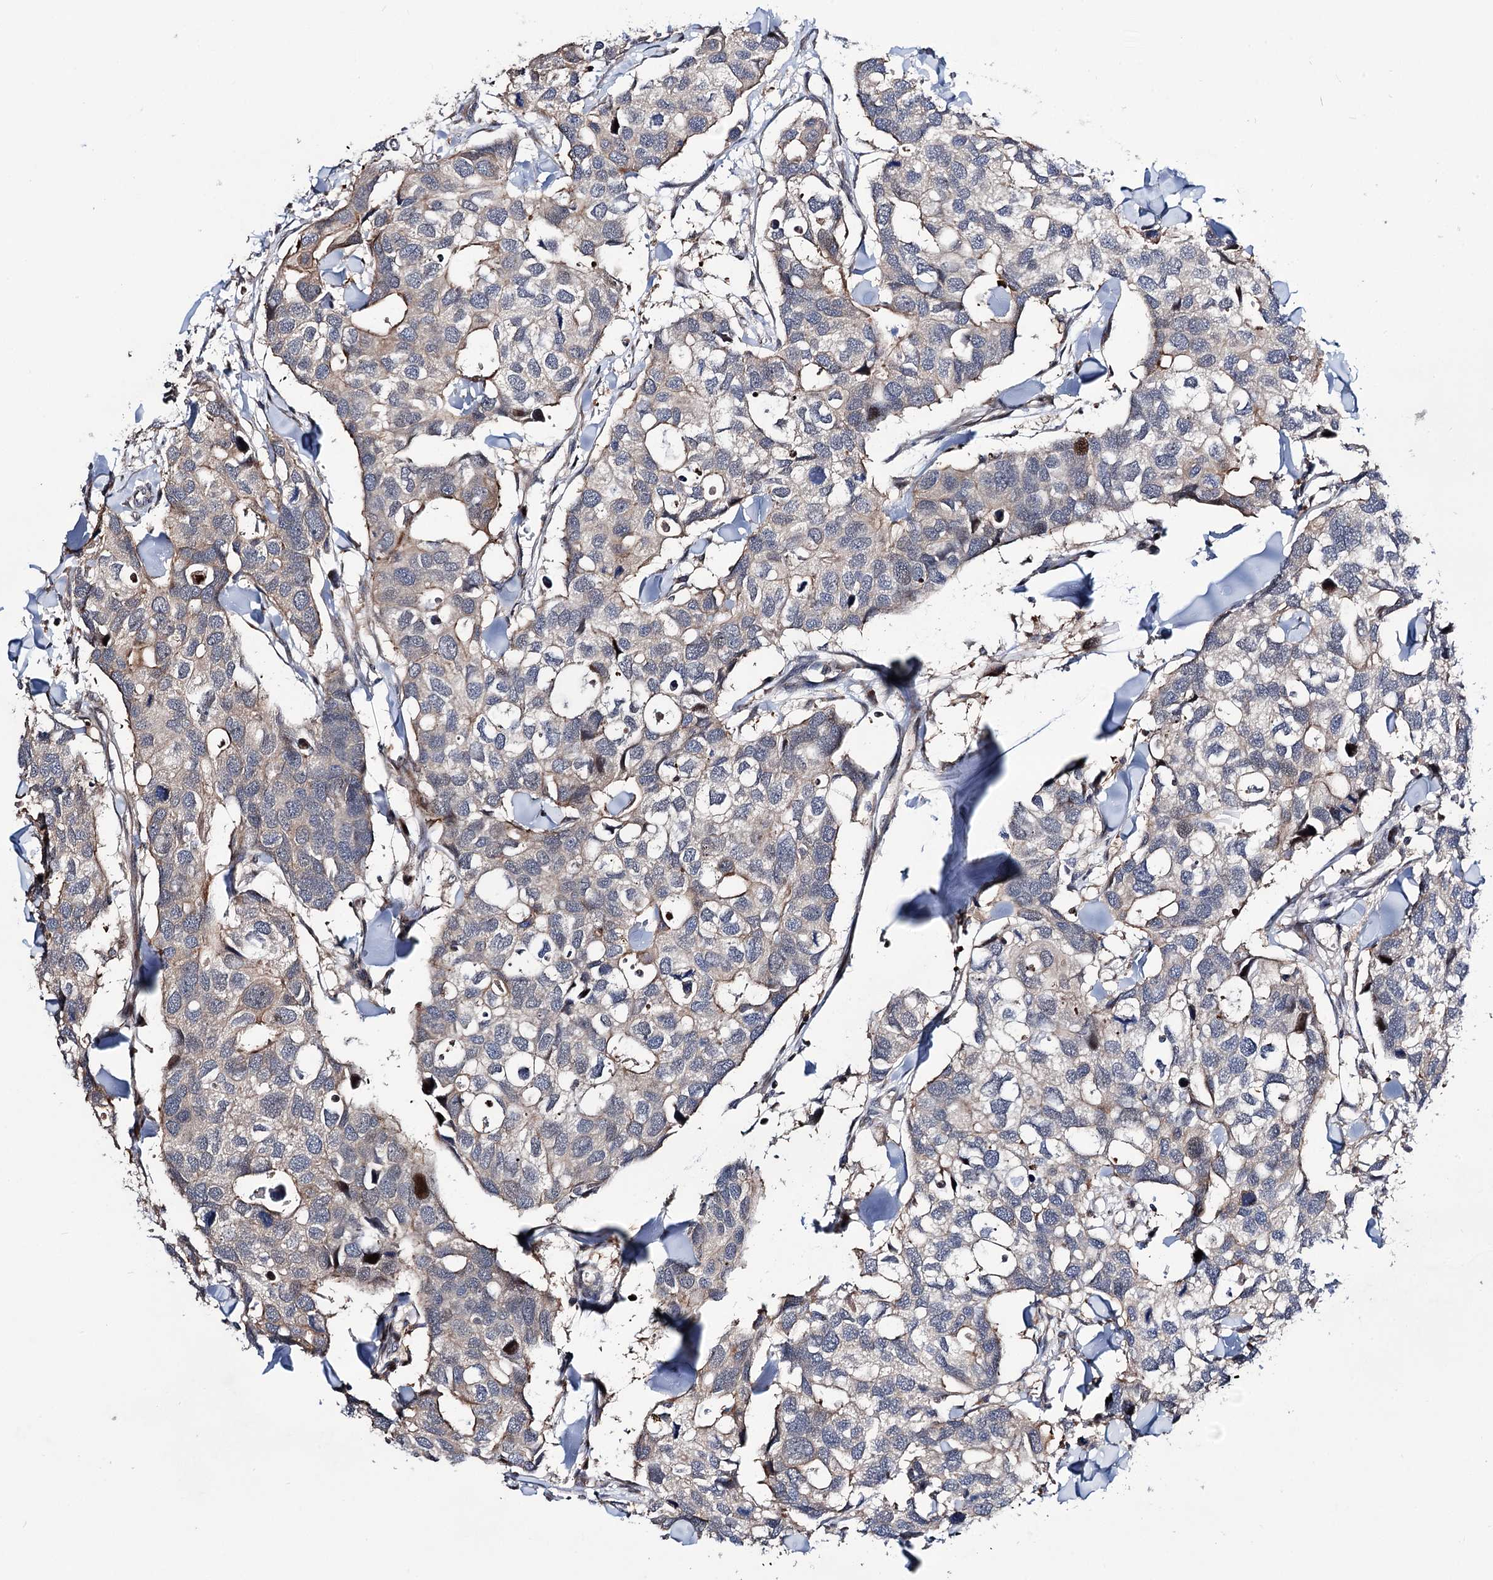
{"staining": {"intensity": "negative", "quantity": "none", "location": "none"}, "tissue": "breast cancer", "cell_type": "Tumor cells", "image_type": "cancer", "snomed": [{"axis": "morphology", "description": "Duct carcinoma"}, {"axis": "topography", "description": "Breast"}], "caption": "Photomicrograph shows no protein staining in tumor cells of breast cancer tissue.", "gene": "UBR1", "patient": {"sex": "female", "age": 83}}